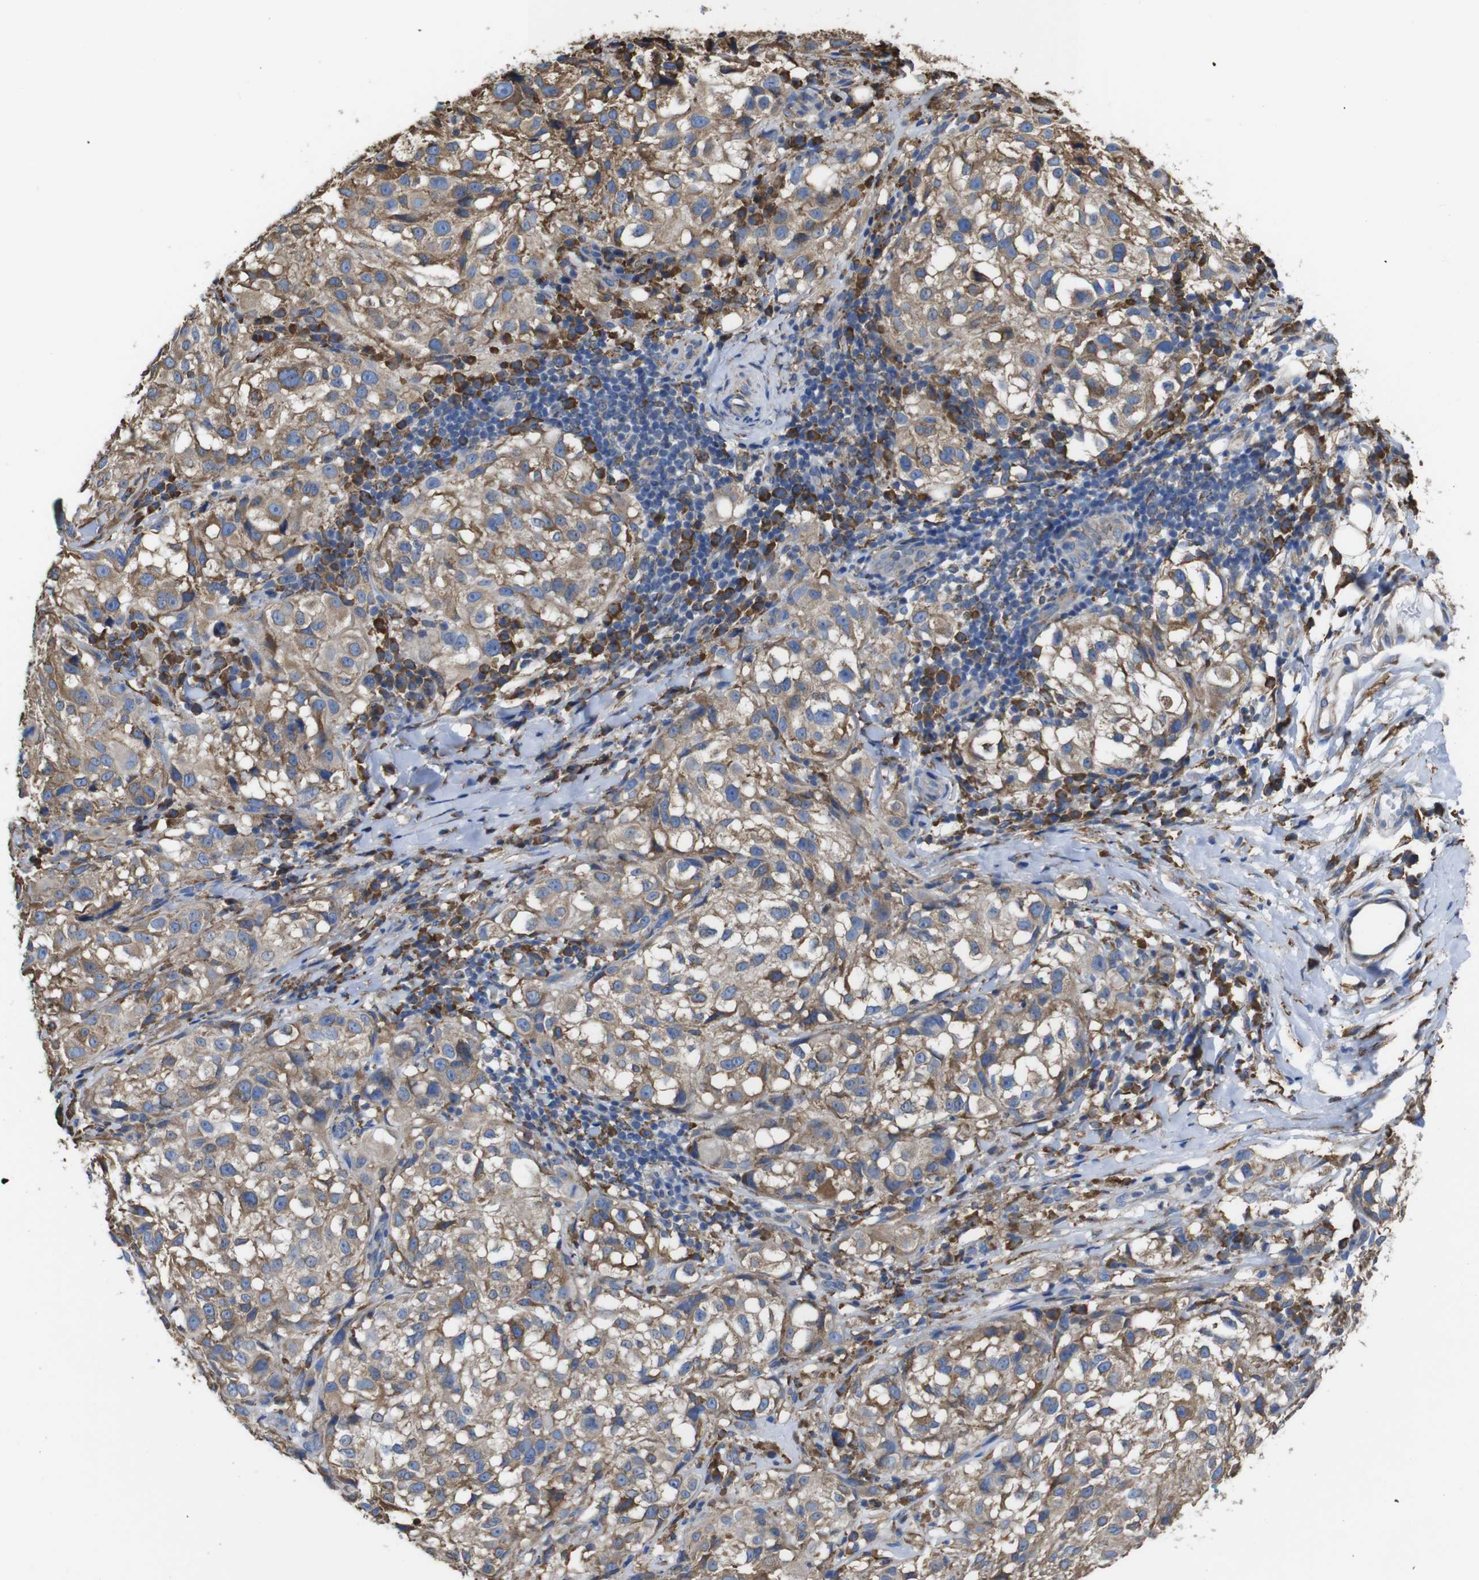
{"staining": {"intensity": "weak", "quantity": ">75%", "location": "cytoplasmic/membranous"}, "tissue": "melanoma", "cell_type": "Tumor cells", "image_type": "cancer", "snomed": [{"axis": "morphology", "description": "Necrosis, NOS"}, {"axis": "morphology", "description": "Malignant melanoma, NOS"}, {"axis": "topography", "description": "Skin"}], "caption": "Protein expression by IHC exhibits weak cytoplasmic/membranous staining in approximately >75% of tumor cells in melanoma.", "gene": "PPIB", "patient": {"sex": "female", "age": 87}}